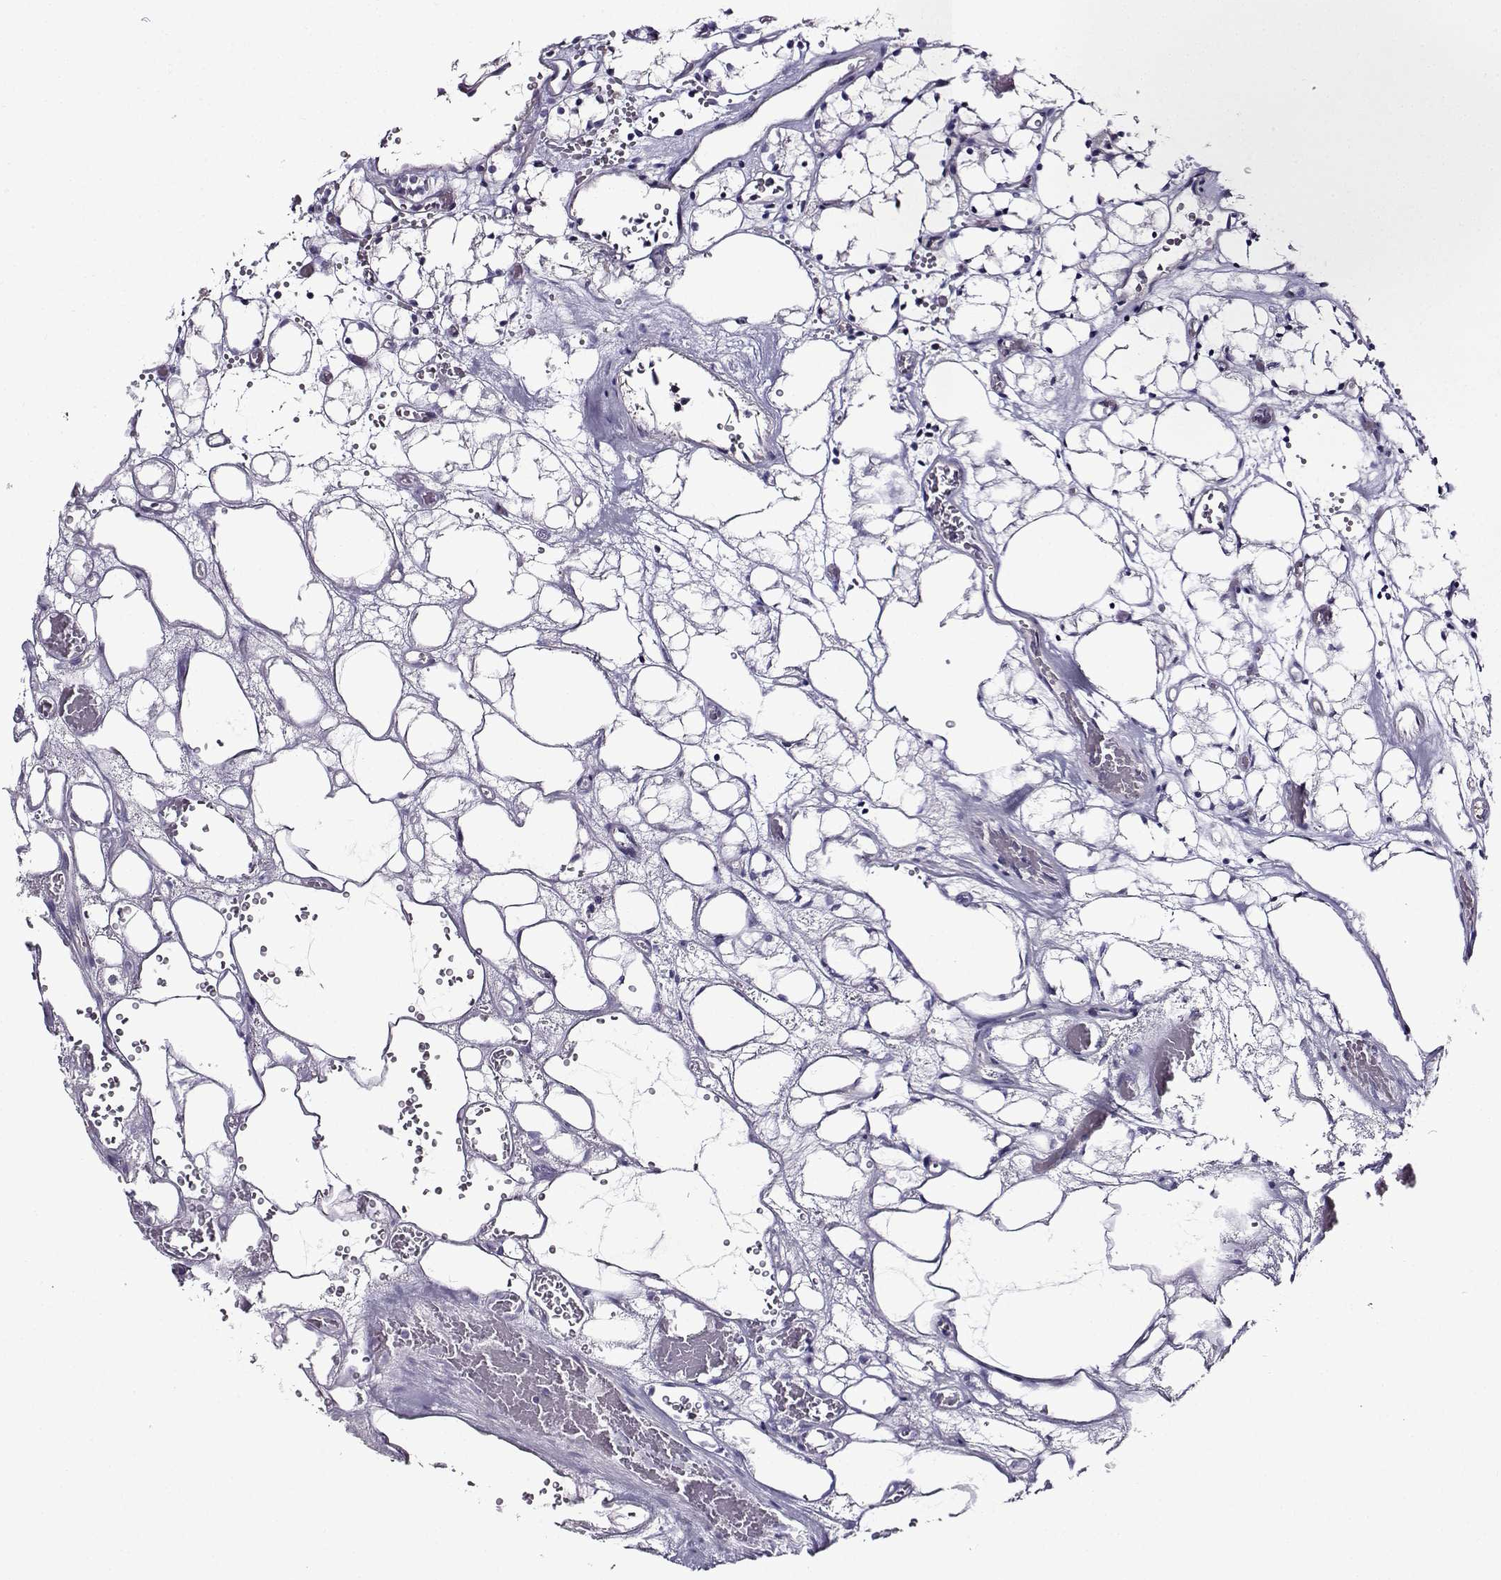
{"staining": {"intensity": "negative", "quantity": "none", "location": "none"}, "tissue": "renal cancer", "cell_type": "Tumor cells", "image_type": "cancer", "snomed": [{"axis": "morphology", "description": "Adenocarcinoma, NOS"}, {"axis": "topography", "description": "Kidney"}], "caption": "A micrograph of human renal cancer (adenocarcinoma) is negative for staining in tumor cells.", "gene": "TMEM266", "patient": {"sex": "female", "age": 69}}